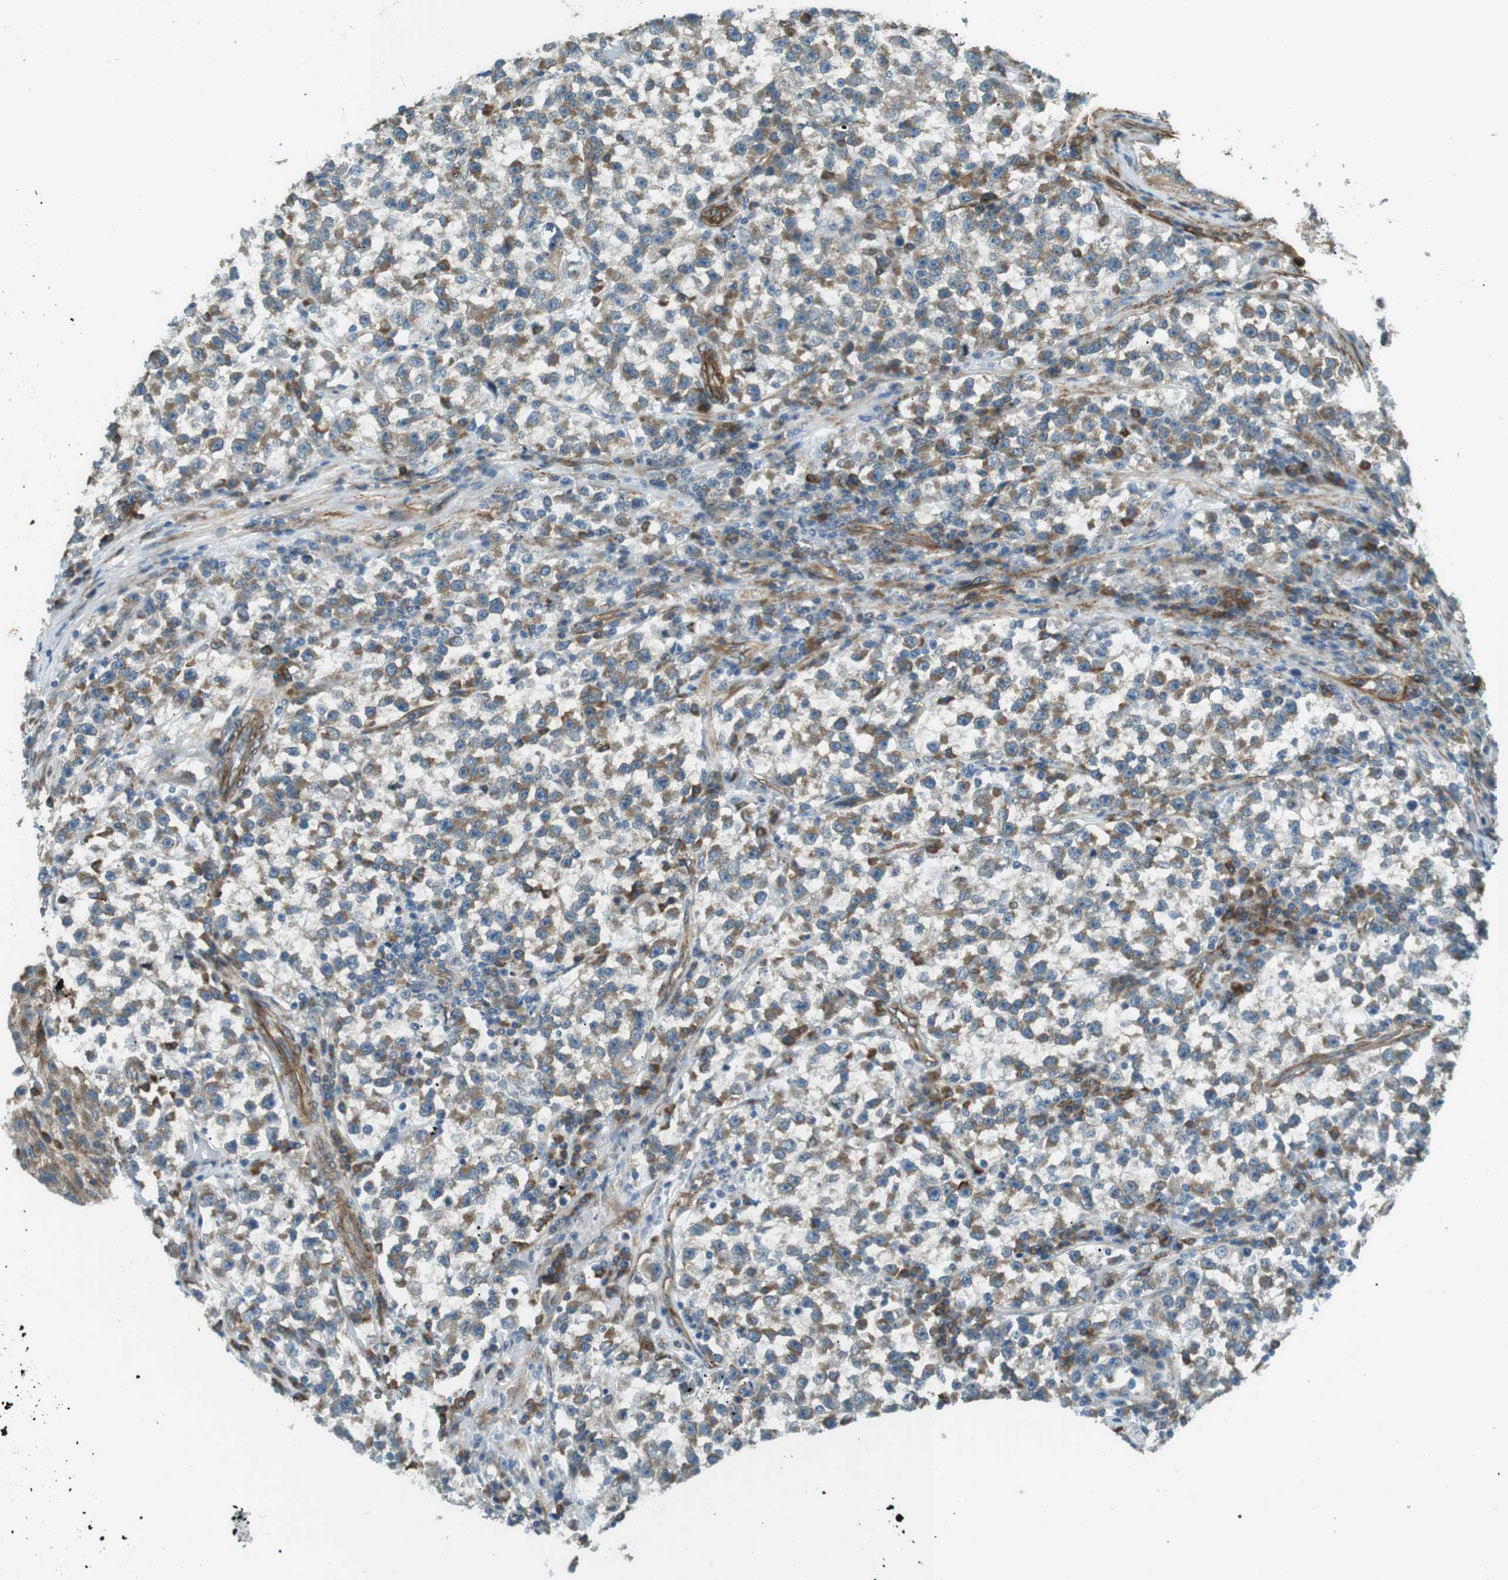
{"staining": {"intensity": "moderate", "quantity": ">75%", "location": "cytoplasmic/membranous"}, "tissue": "testis cancer", "cell_type": "Tumor cells", "image_type": "cancer", "snomed": [{"axis": "morphology", "description": "Seminoma, NOS"}, {"axis": "topography", "description": "Testis"}], "caption": "DAB immunohistochemical staining of testis seminoma exhibits moderate cytoplasmic/membranous protein expression in about >75% of tumor cells. Using DAB (brown) and hematoxylin (blue) stains, captured at high magnification using brightfield microscopy.", "gene": "ODR4", "patient": {"sex": "male", "age": 22}}